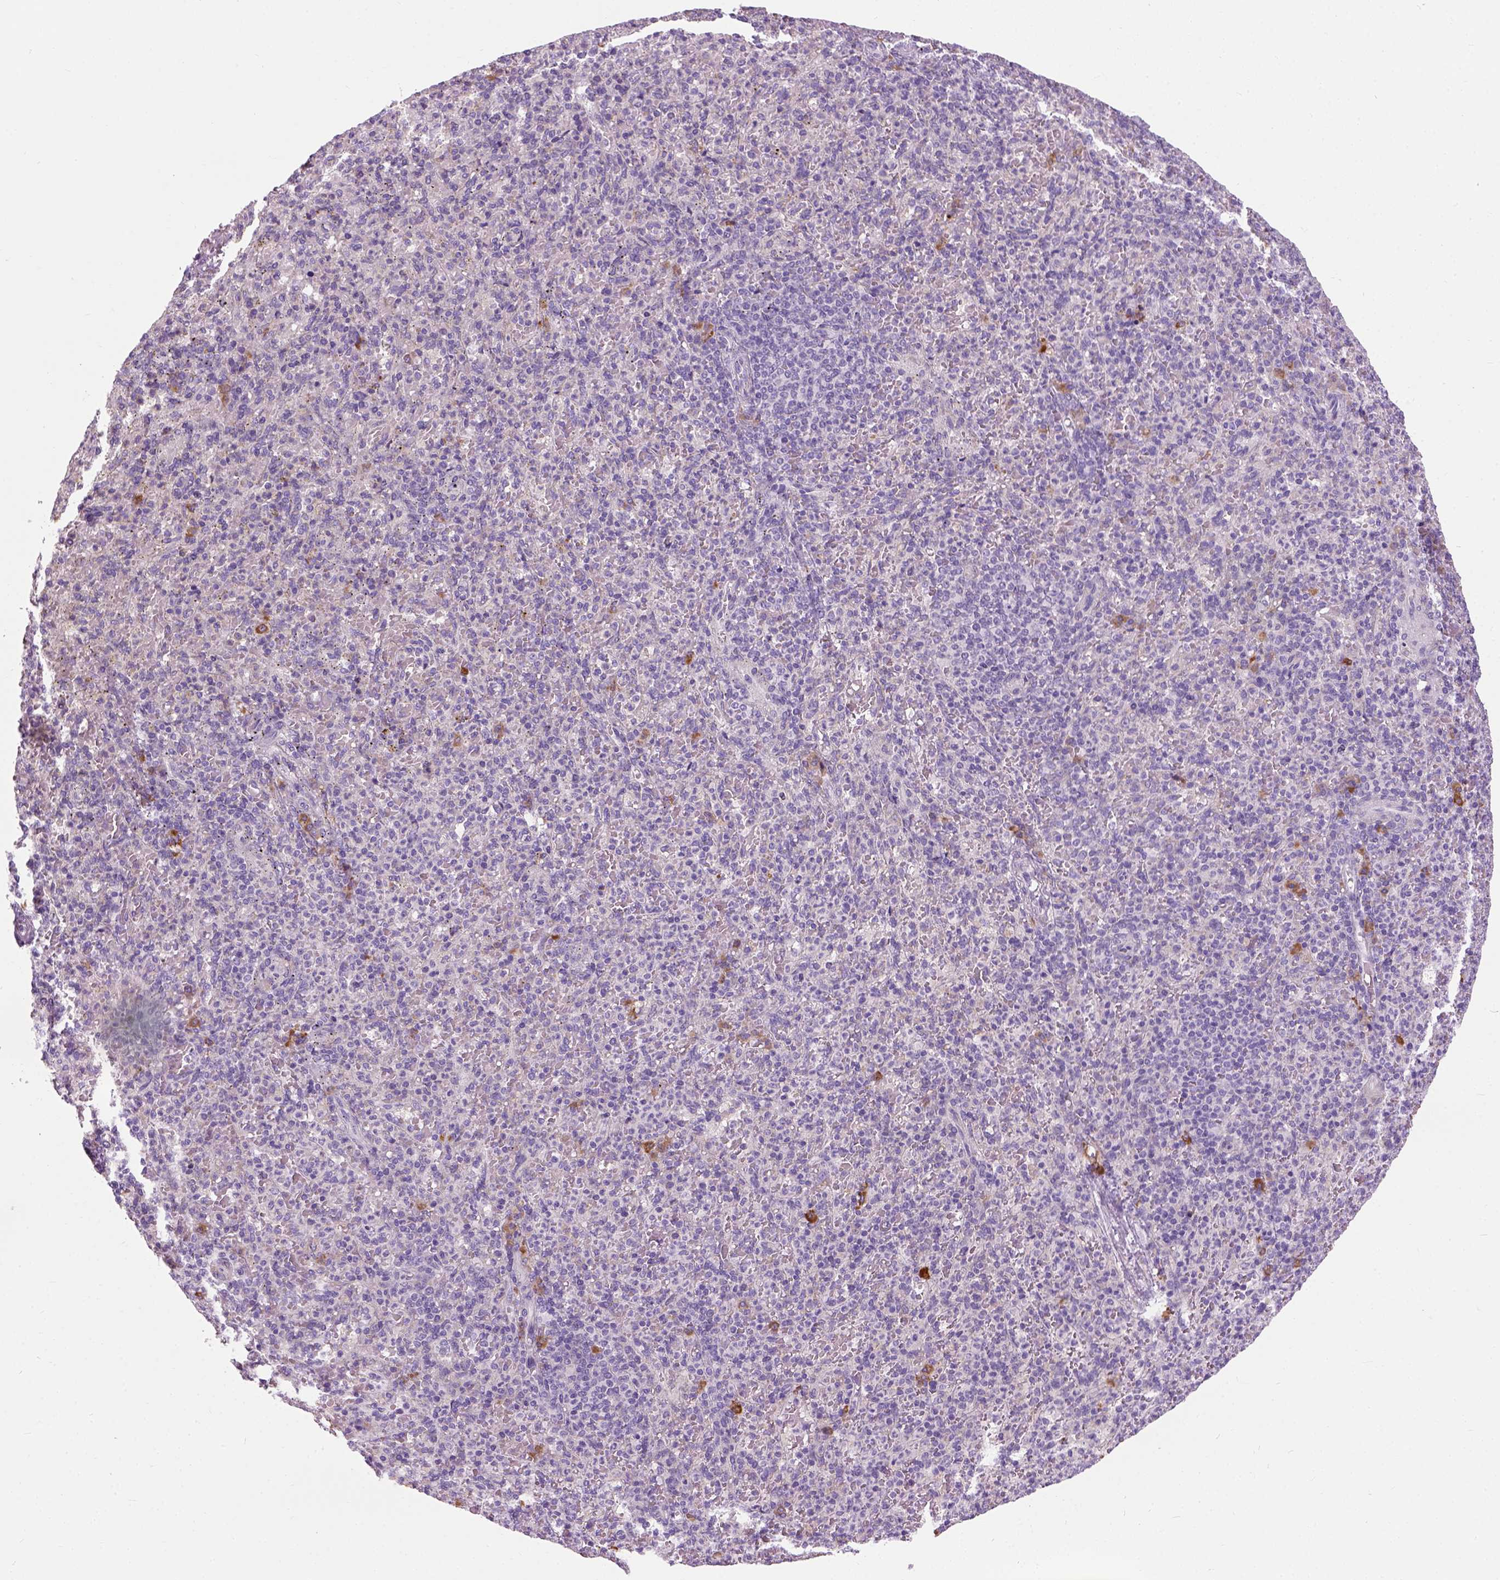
{"staining": {"intensity": "negative", "quantity": "none", "location": "none"}, "tissue": "spleen", "cell_type": "Cells in red pulp", "image_type": "normal", "snomed": [{"axis": "morphology", "description": "Normal tissue, NOS"}, {"axis": "topography", "description": "Spleen"}], "caption": "This is a photomicrograph of immunohistochemistry (IHC) staining of unremarkable spleen, which shows no positivity in cells in red pulp. The staining is performed using DAB brown chromogen with nuclei counter-stained in using hematoxylin.", "gene": "TRIM72", "patient": {"sex": "female", "age": 74}}